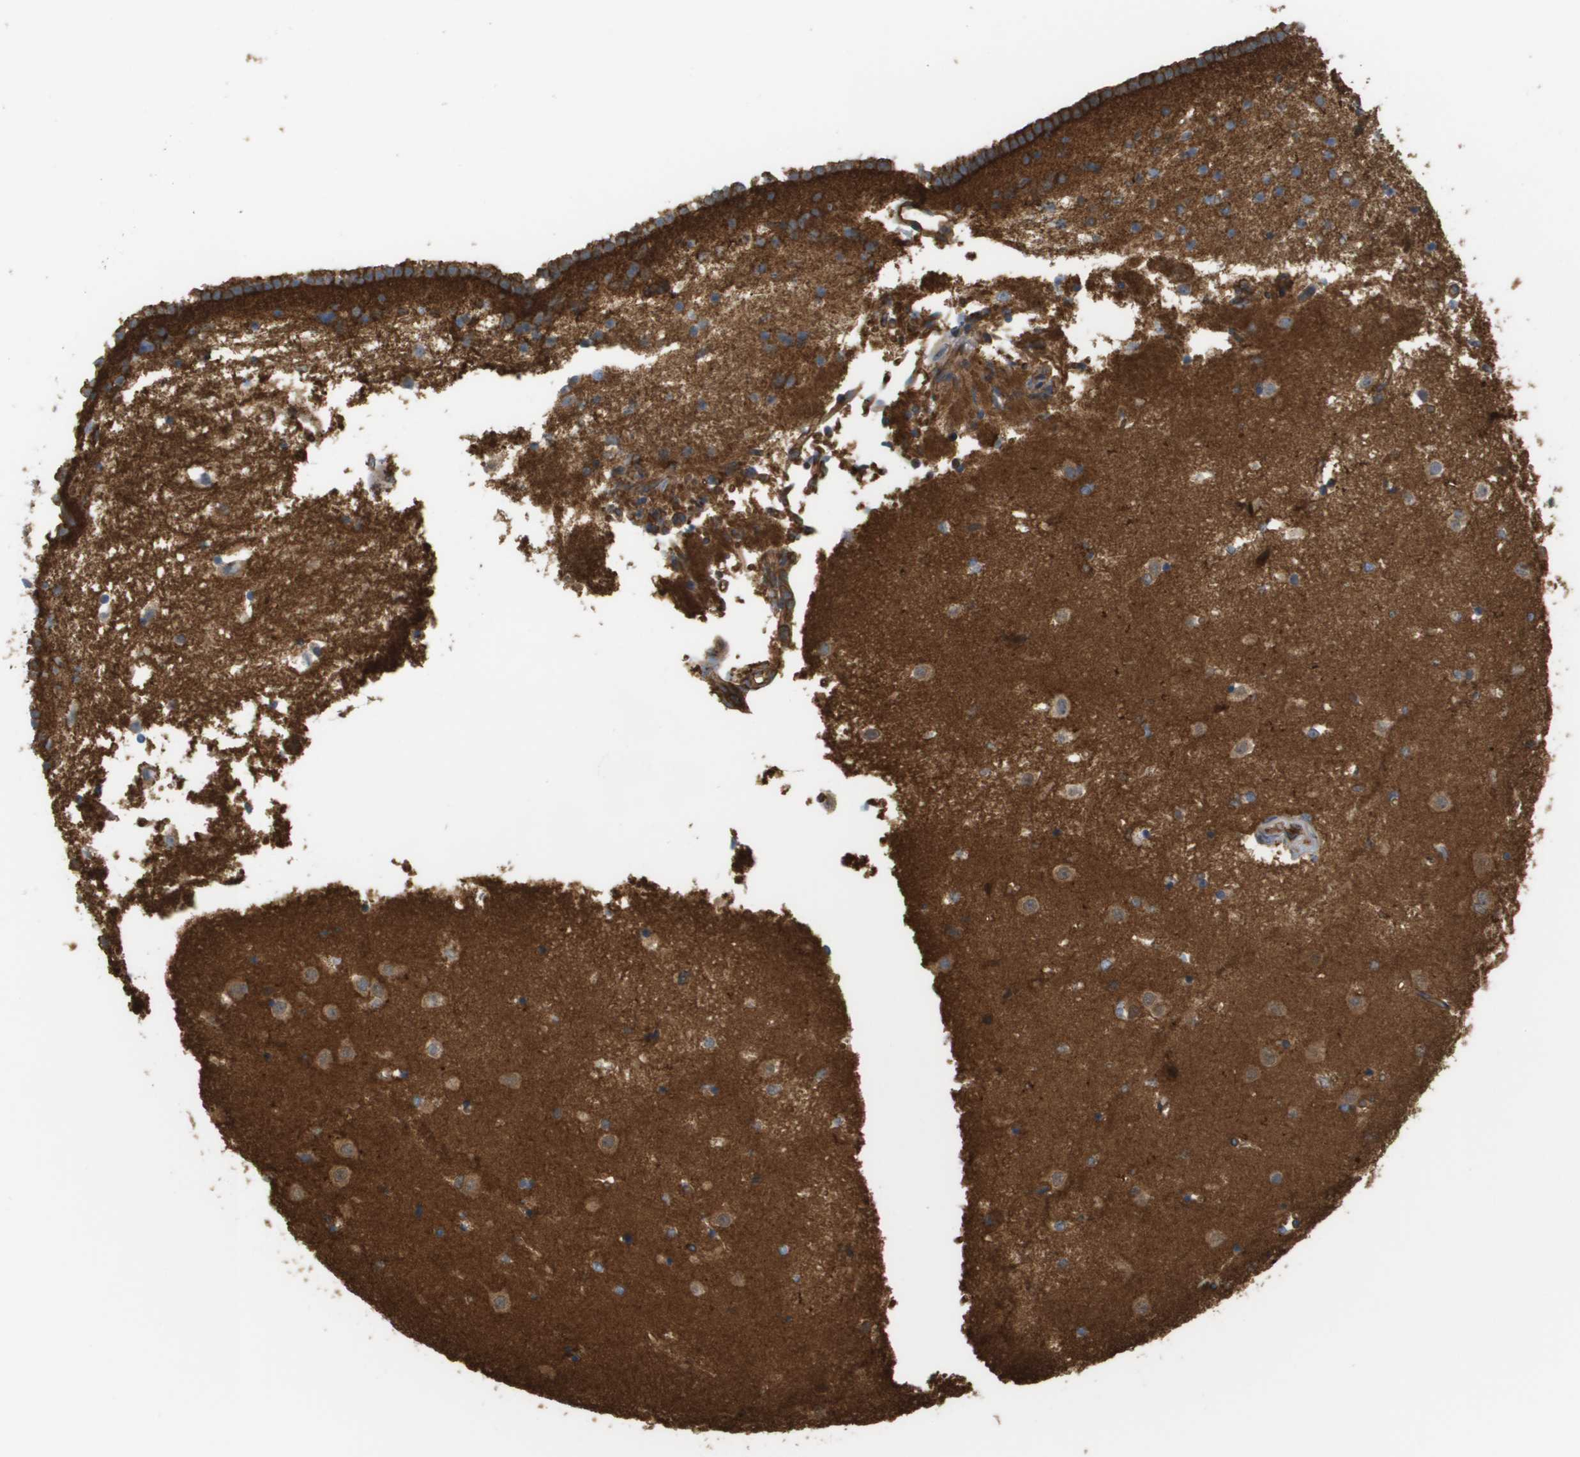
{"staining": {"intensity": "weak", "quantity": "<25%", "location": "cytoplasmic/membranous"}, "tissue": "caudate", "cell_type": "Glial cells", "image_type": "normal", "snomed": [{"axis": "morphology", "description": "Normal tissue, NOS"}, {"axis": "topography", "description": "Lateral ventricle wall"}], "caption": "Immunohistochemistry (IHC) histopathology image of normal caudate: human caudate stained with DAB displays no significant protein staining in glial cells.", "gene": "SGMS2", "patient": {"sex": "male", "age": 45}}